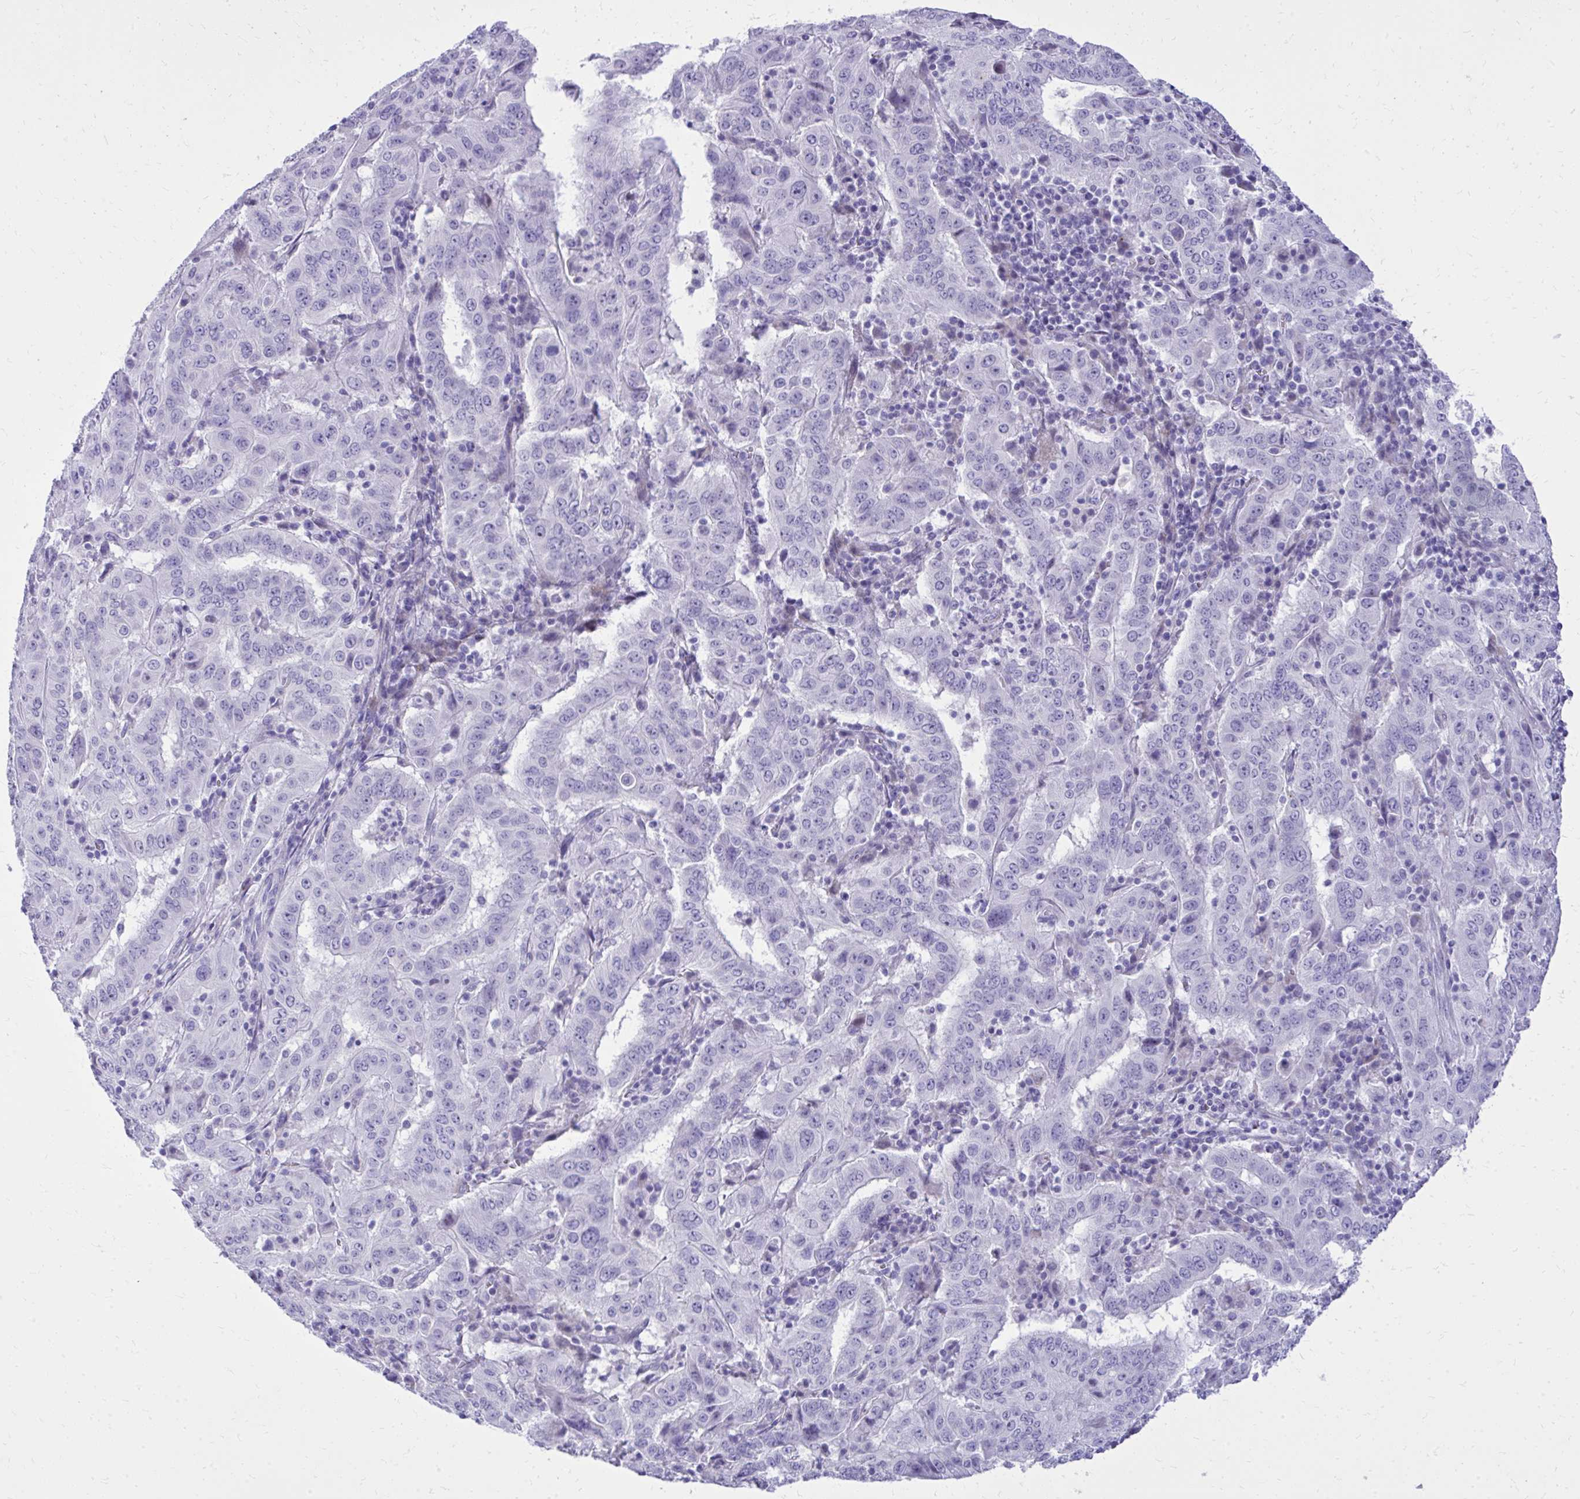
{"staining": {"intensity": "negative", "quantity": "none", "location": "none"}, "tissue": "pancreatic cancer", "cell_type": "Tumor cells", "image_type": "cancer", "snomed": [{"axis": "morphology", "description": "Adenocarcinoma, NOS"}, {"axis": "topography", "description": "Pancreas"}], "caption": "Tumor cells show no significant staining in adenocarcinoma (pancreatic).", "gene": "BCL6B", "patient": {"sex": "male", "age": 63}}